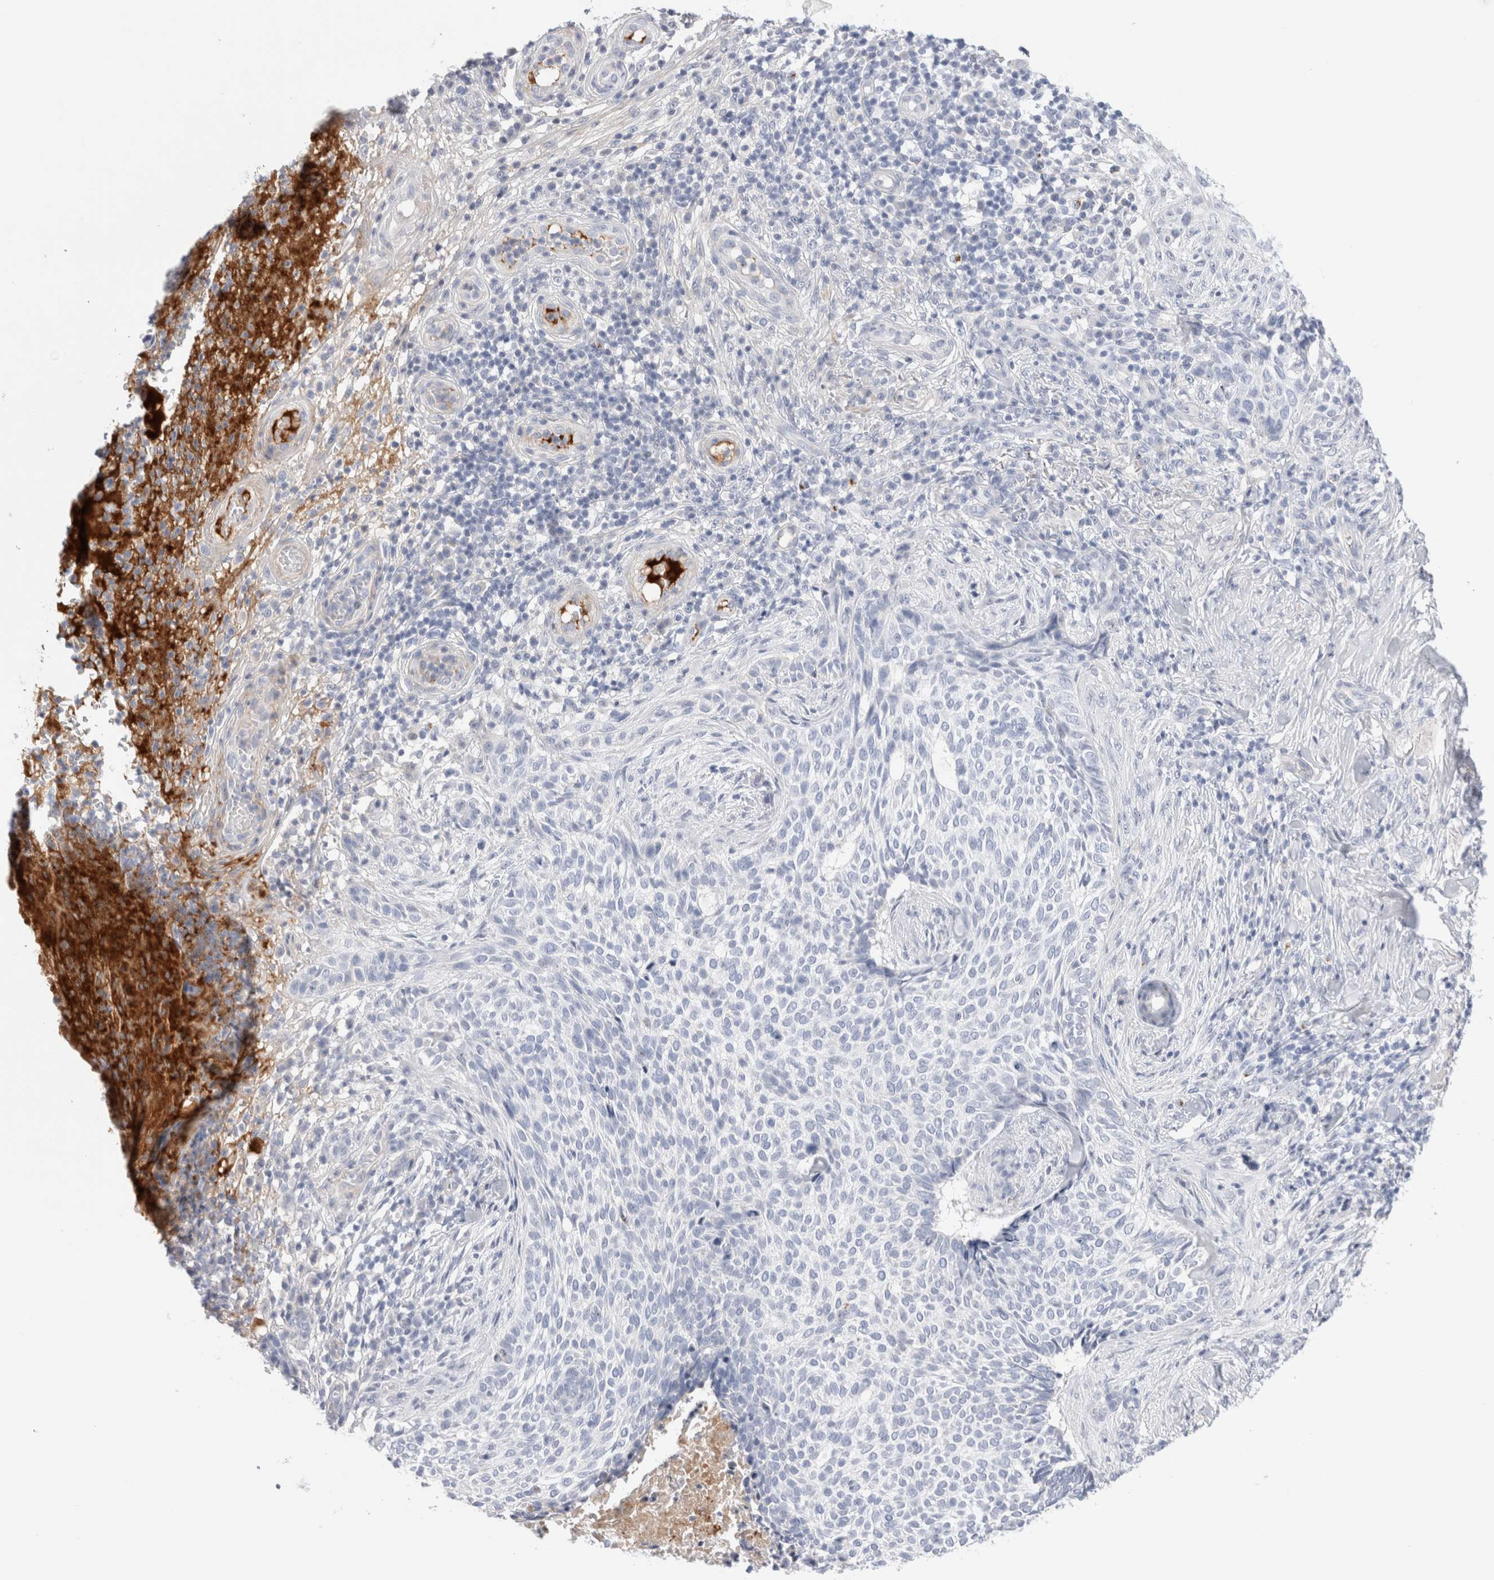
{"staining": {"intensity": "negative", "quantity": "none", "location": "none"}, "tissue": "skin cancer", "cell_type": "Tumor cells", "image_type": "cancer", "snomed": [{"axis": "morphology", "description": "Normal tissue, NOS"}, {"axis": "morphology", "description": "Basal cell carcinoma"}, {"axis": "topography", "description": "Skin"}], "caption": "High power microscopy micrograph of an immunohistochemistry photomicrograph of basal cell carcinoma (skin), revealing no significant expression in tumor cells. (Brightfield microscopy of DAB IHC at high magnification).", "gene": "ECHDC2", "patient": {"sex": "male", "age": 67}}